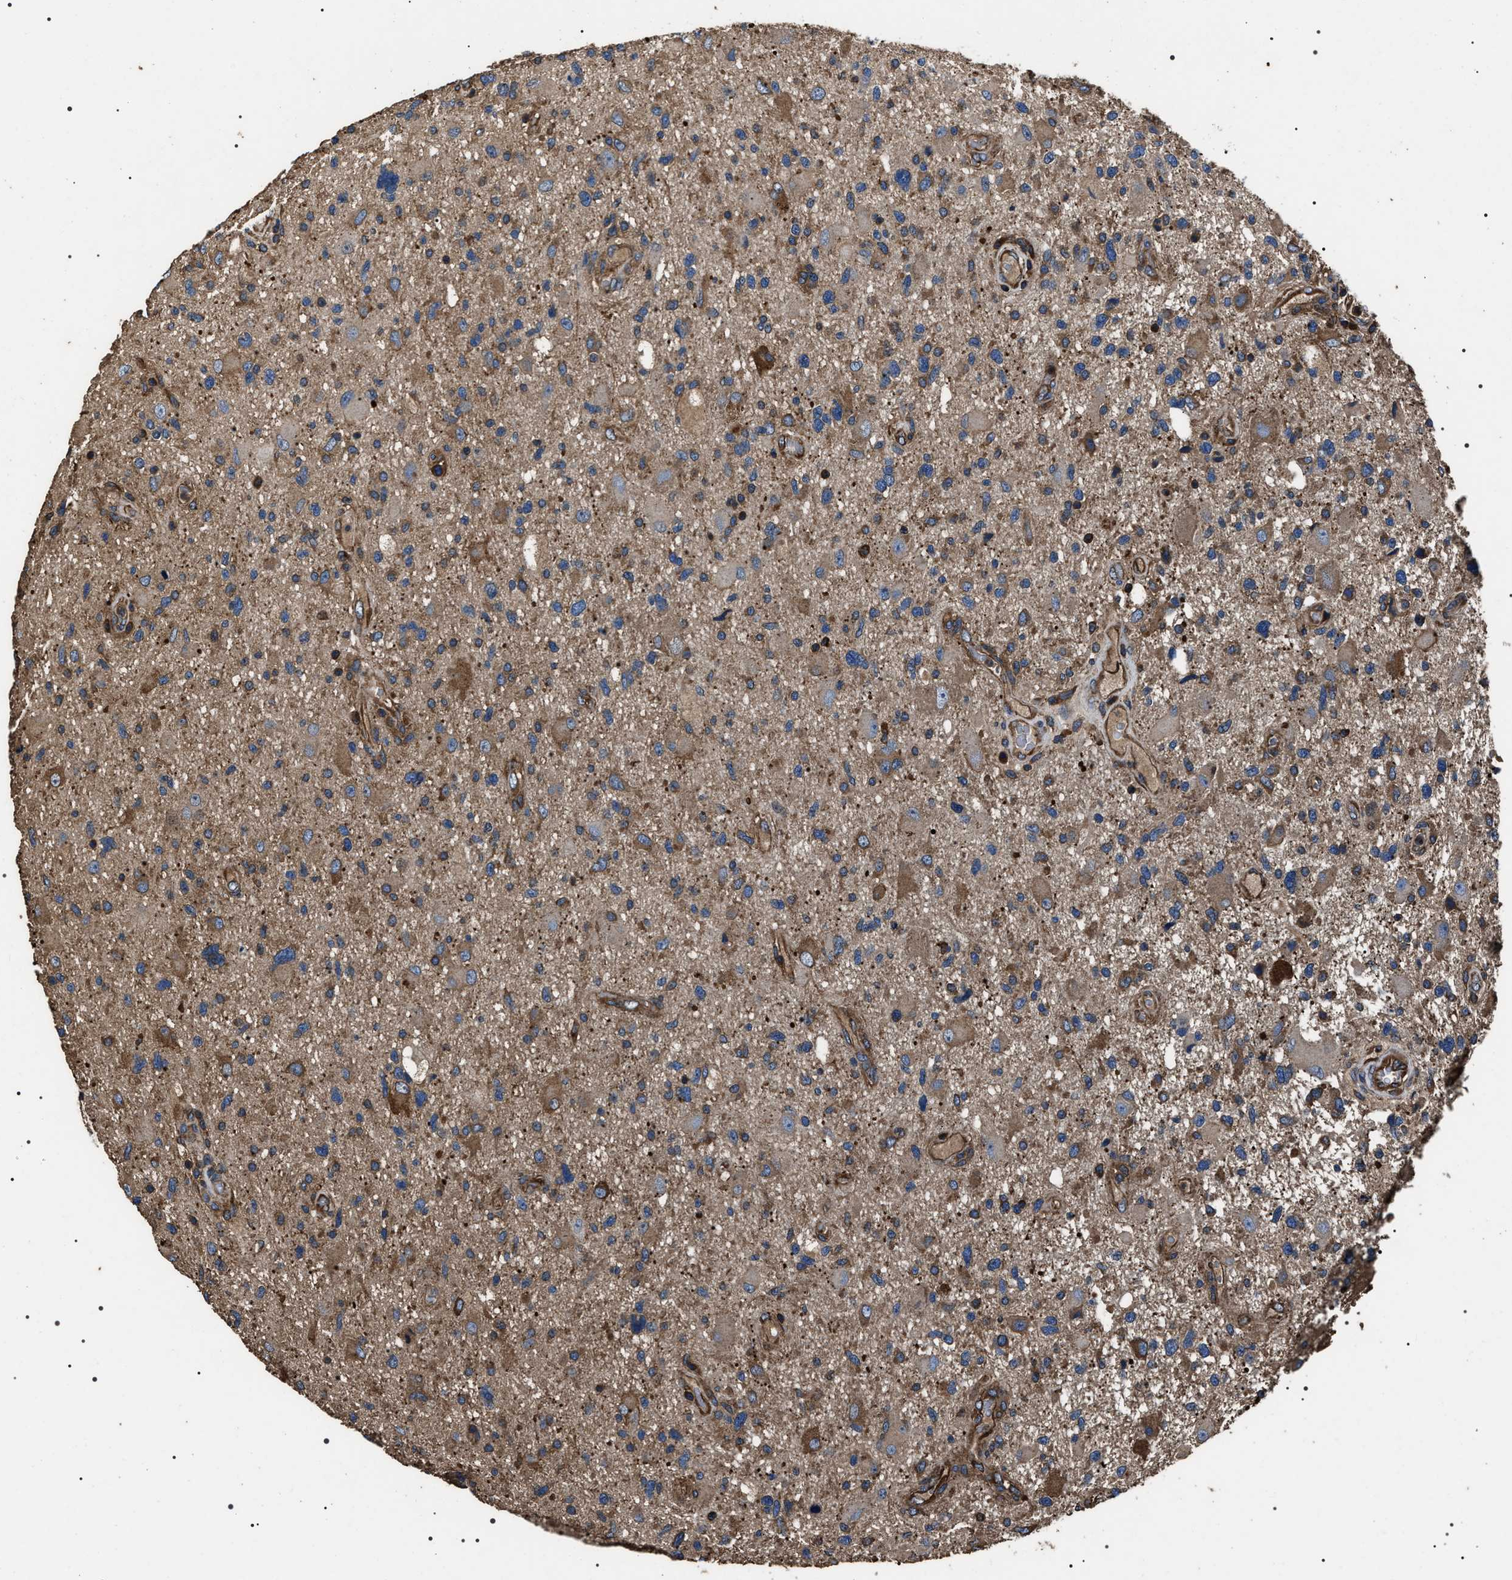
{"staining": {"intensity": "moderate", "quantity": "<25%", "location": "cytoplasmic/membranous"}, "tissue": "glioma", "cell_type": "Tumor cells", "image_type": "cancer", "snomed": [{"axis": "morphology", "description": "Glioma, malignant, High grade"}, {"axis": "topography", "description": "Brain"}], "caption": "There is low levels of moderate cytoplasmic/membranous staining in tumor cells of malignant glioma (high-grade), as demonstrated by immunohistochemical staining (brown color).", "gene": "HSCB", "patient": {"sex": "male", "age": 33}}